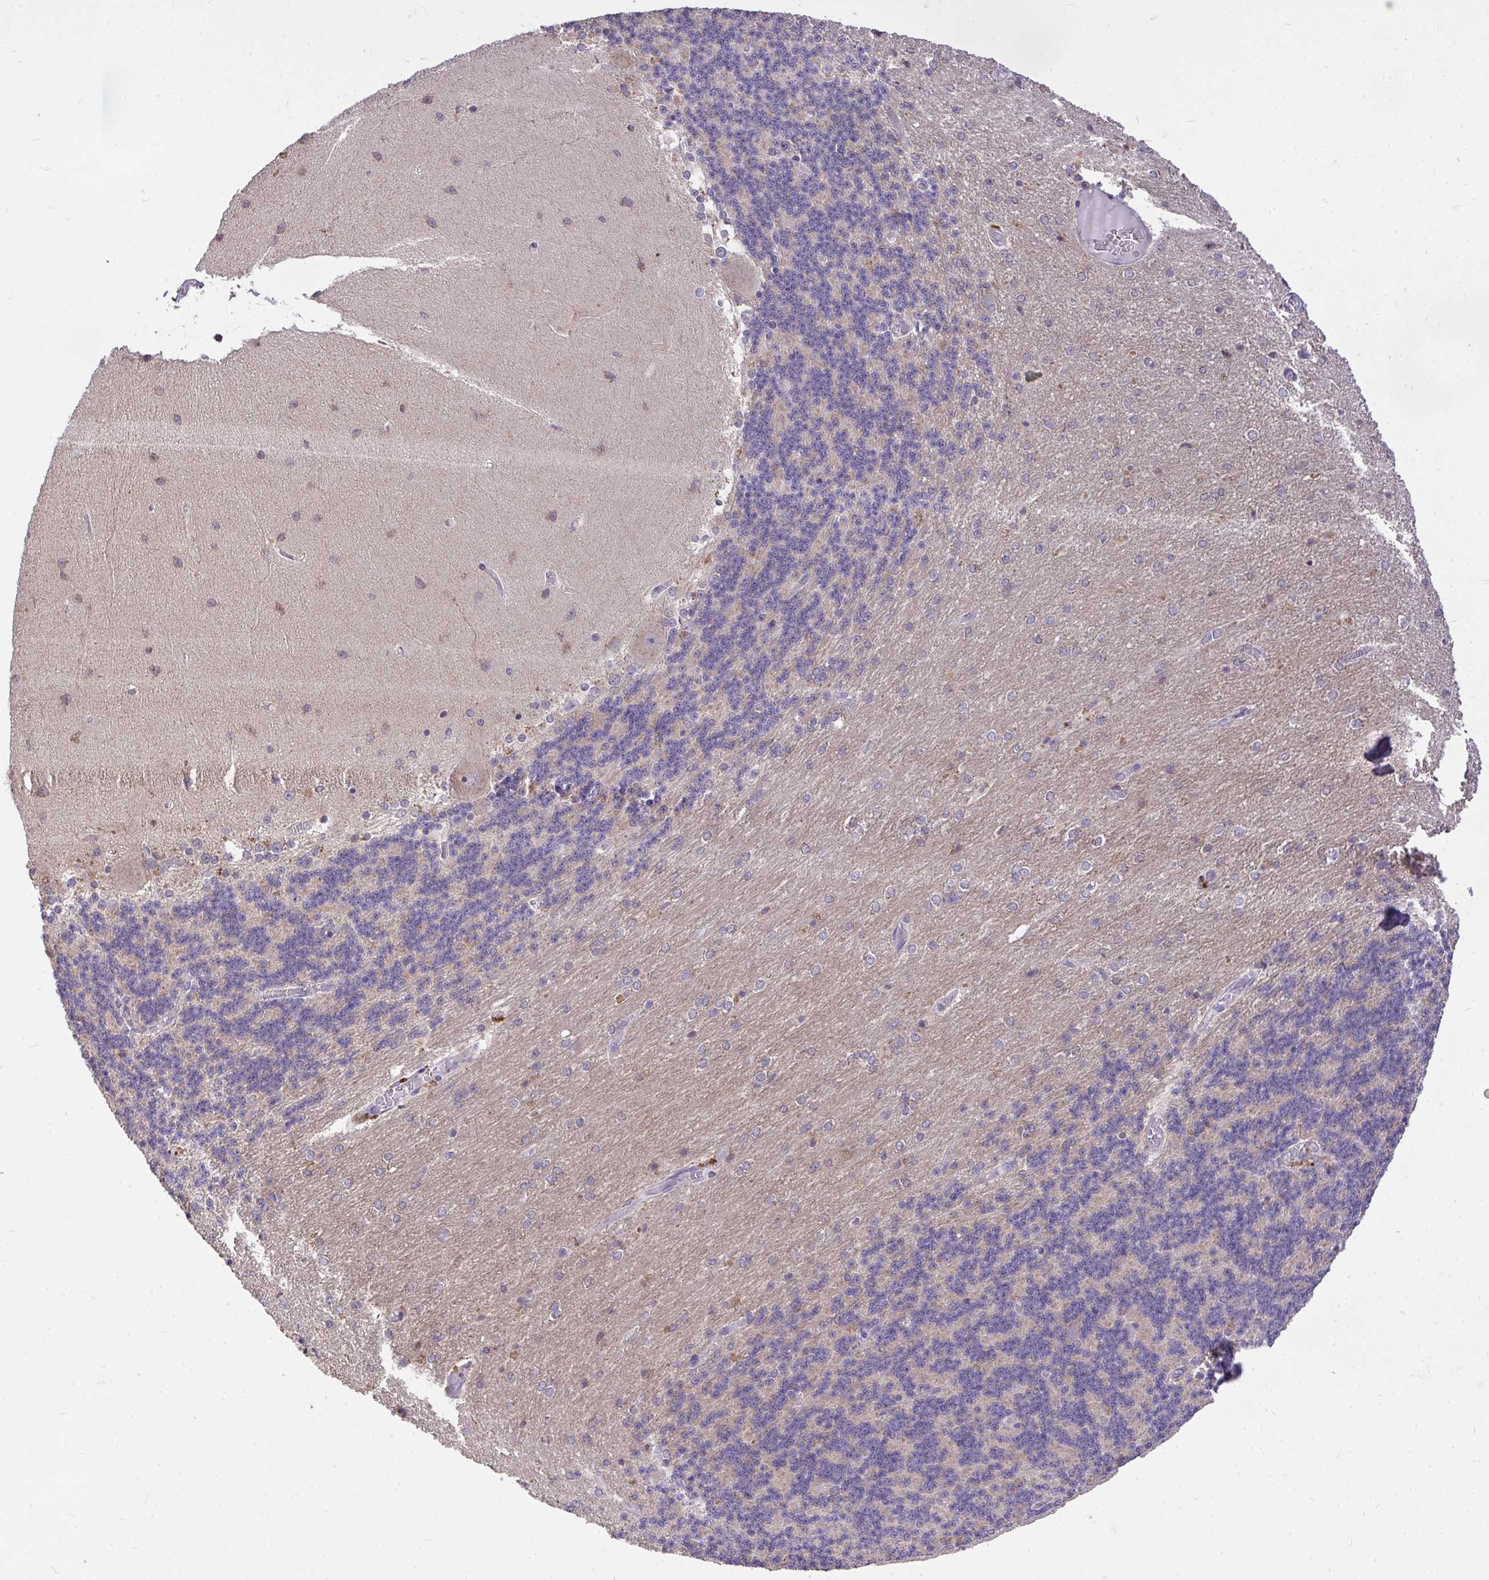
{"staining": {"intensity": "weak", "quantity": "<25%", "location": "cytoplasmic/membranous"}, "tissue": "cerebellum", "cell_type": "Cells in granular layer", "image_type": "normal", "snomed": [{"axis": "morphology", "description": "Normal tissue, NOS"}, {"axis": "topography", "description": "Cerebellum"}], "caption": "IHC of normal cerebellum demonstrates no staining in cells in granular layer. (Stains: DAB immunohistochemistry (IHC) with hematoxylin counter stain, Microscopy: brightfield microscopy at high magnification).", "gene": "MPC2", "patient": {"sex": "female", "age": 54}}